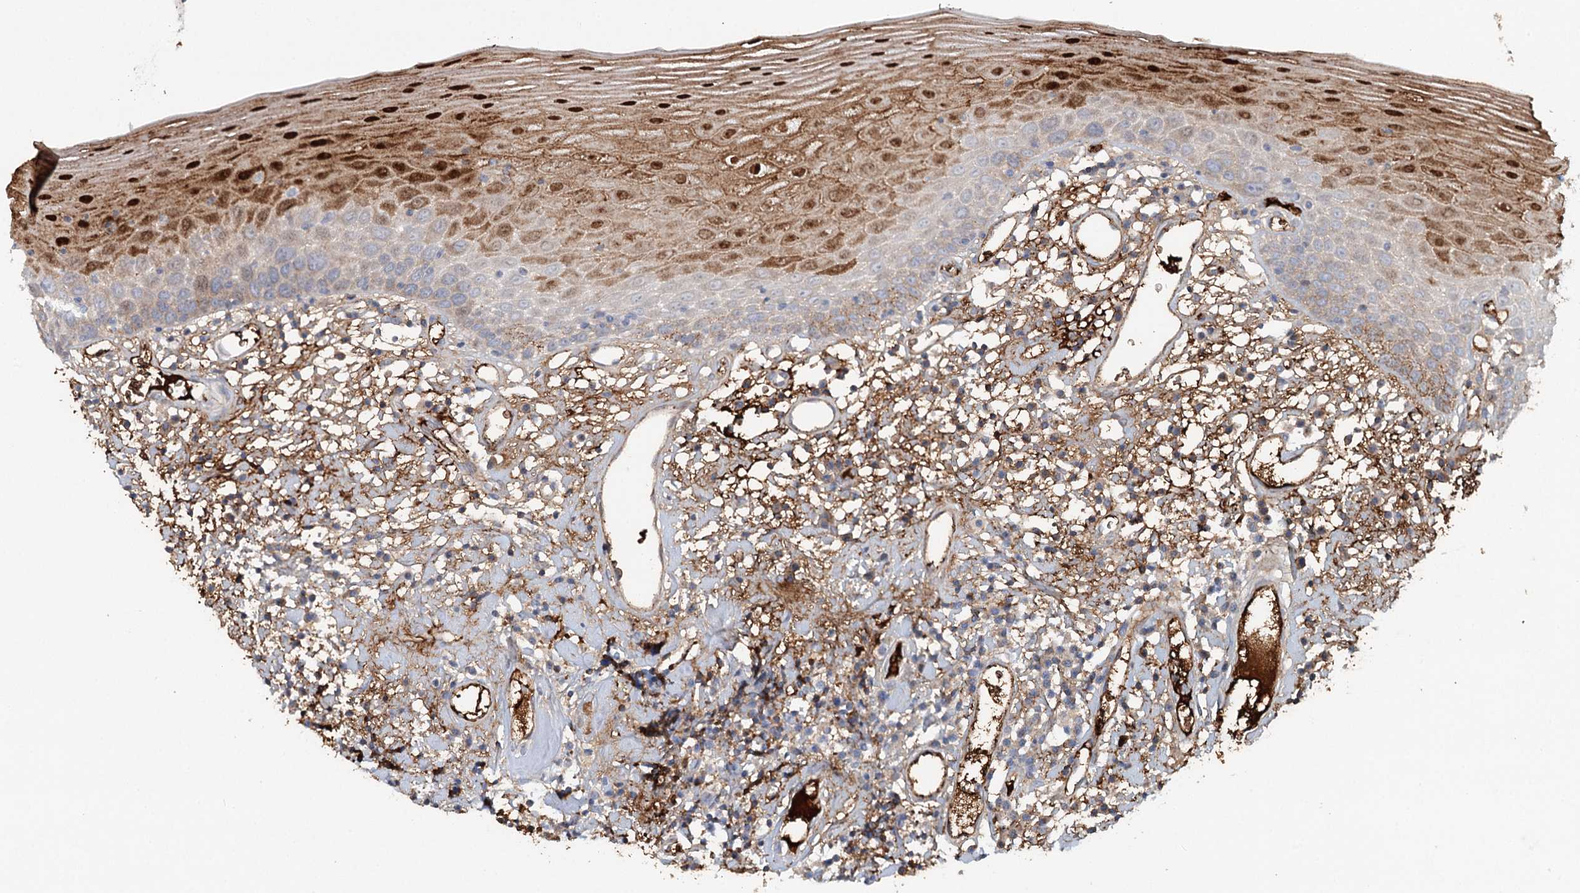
{"staining": {"intensity": "strong", "quantity": "25%-75%", "location": "cytoplasmic/membranous,nuclear"}, "tissue": "oral mucosa", "cell_type": "Squamous epithelial cells", "image_type": "normal", "snomed": [{"axis": "morphology", "description": "Normal tissue, NOS"}, {"axis": "topography", "description": "Oral tissue"}], "caption": "Oral mucosa stained with DAB immunohistochemistry exhibits high levels of strong cytoplasmic/membranous,nuclear positivity in about 25%-75% of squamous epithelial cells.", "gene": "ALKBH8", "patient": {"sex": "male", "age": 74}}